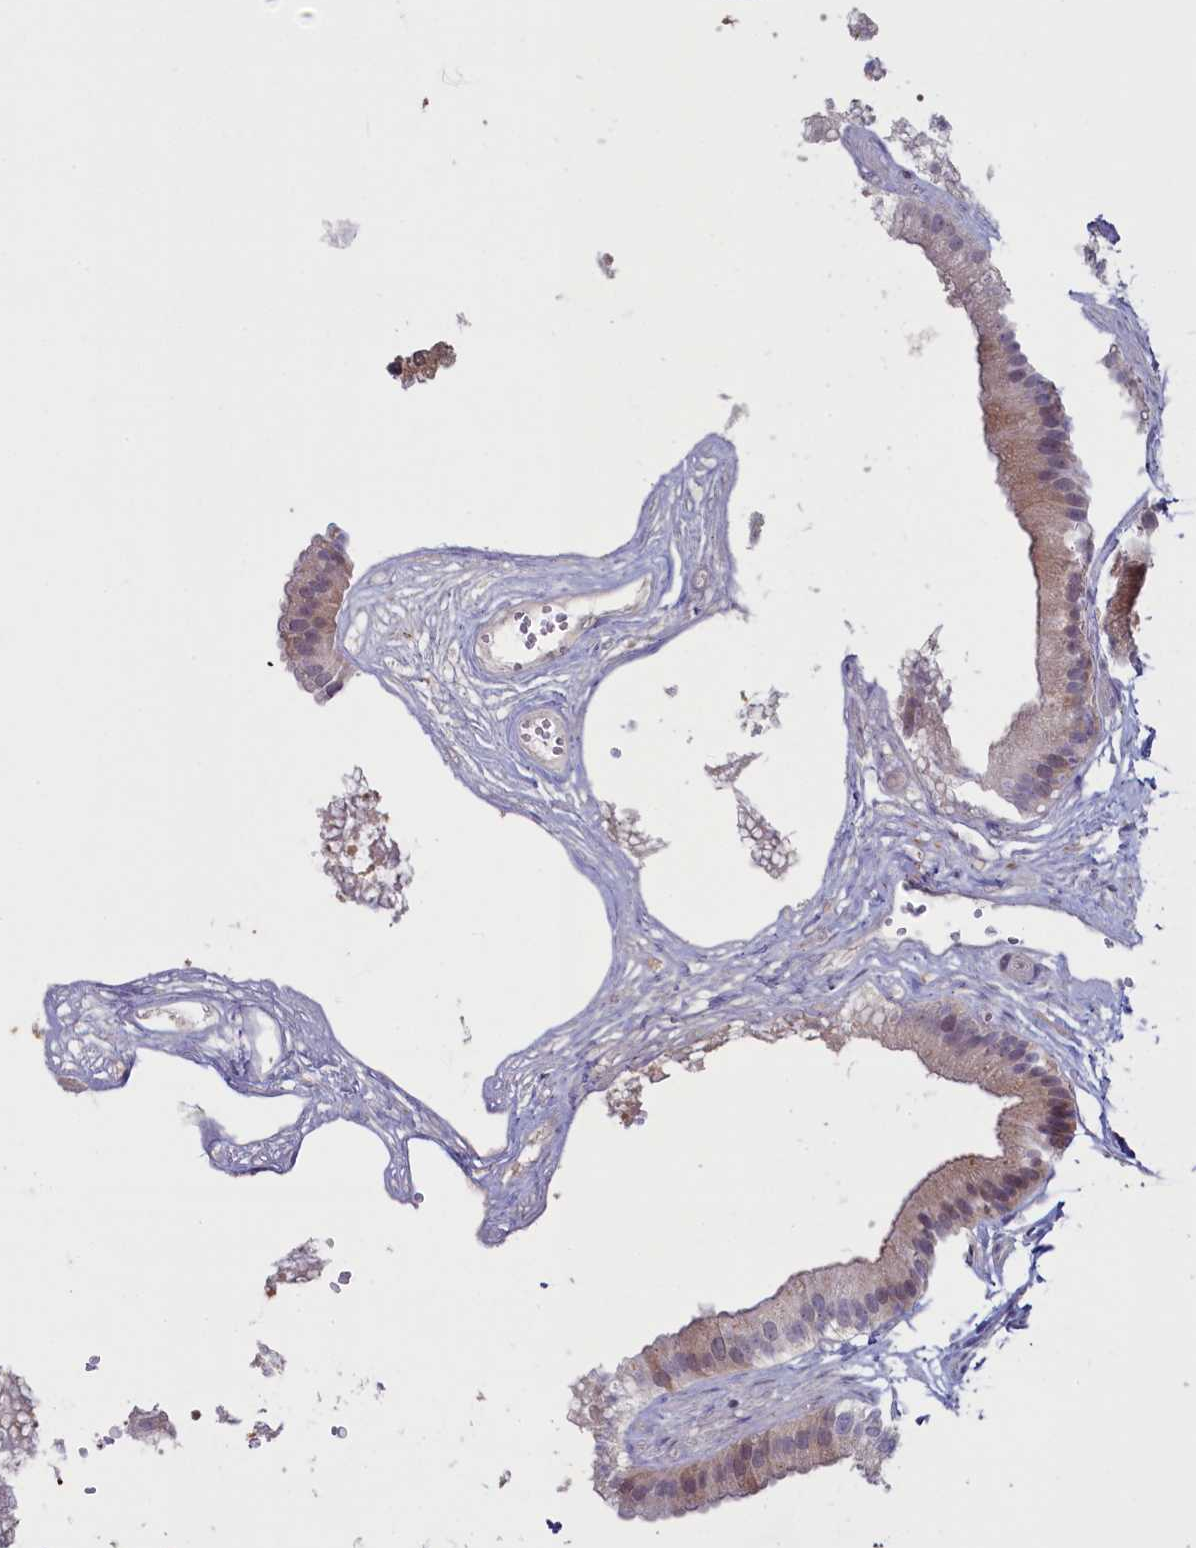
{"staining": {"intensity": "moderate", "quantity": "<25%", "location": "cytoplasmic/membranous,nuclear"}, "tissue": "gallbladder", "cell_type": "Glandular cells", "image_type": "normal", "snomed": [{"axis": "morphology", "description": "Normal tissue, NOS"}, {"axis": "topography", "description": "Gallbladder"}], "caption": "Benign gallbladder shows moderate cytoplasmic/membranous,nuclear positivity in approximately <25% of glandular cells (DAB (3,3'-diaminobenzidine) = brown stain, brightfield microscopy at high magnification)..", "gene": "UCHL3", "patient": {"sex": "female", "age": 54}}